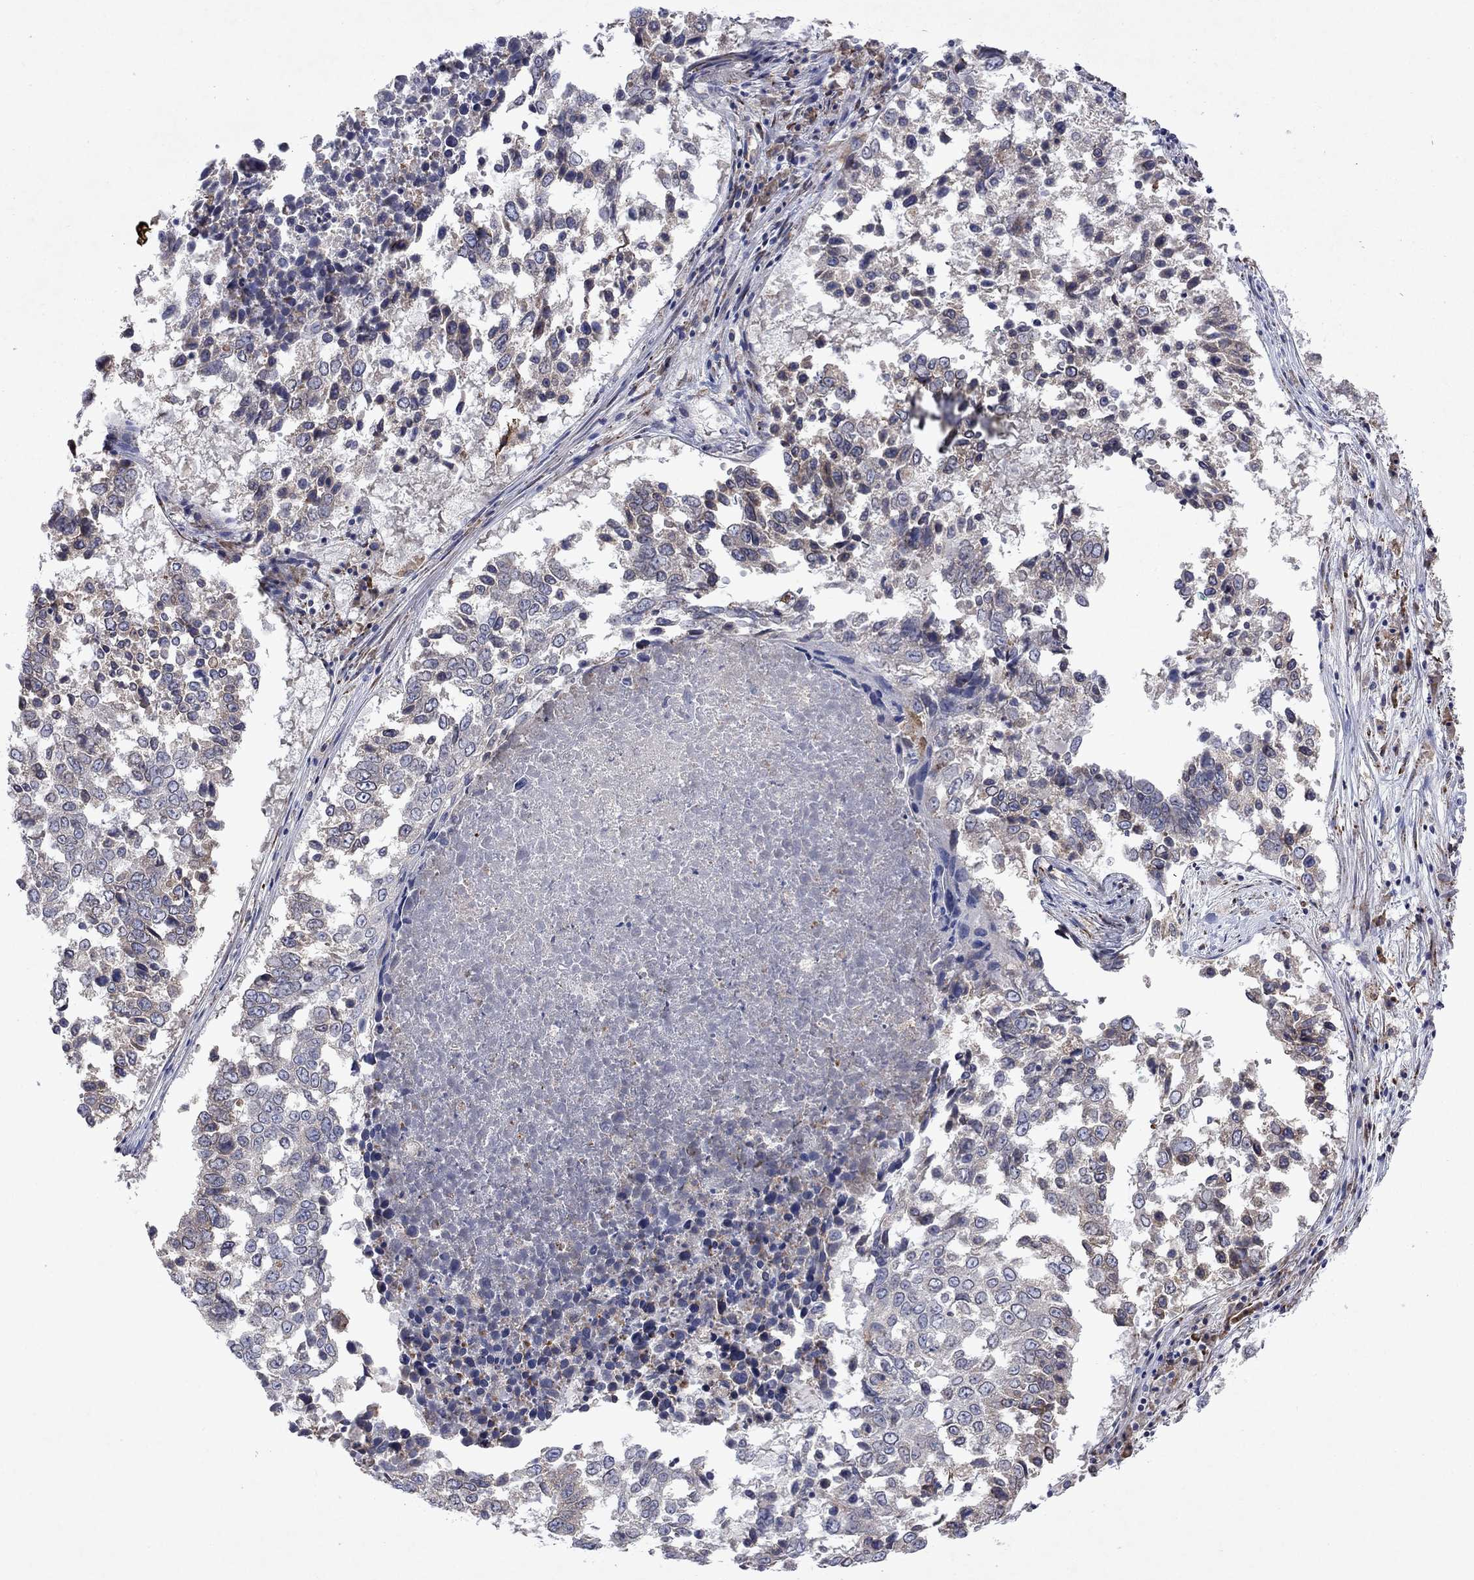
{"staining": {"intensity": "weak", "quantity": "<25%", "location": "cytoplasmic/membranous"}, "tissue": "lung cancer", "cell_type": "Tumor cells", "image_type": "cancer", "snomed": [{"axis": "morphology", "description": "Squamous cell carcinoma, NOS"}, {"axis": "topography", "description": "Lung"}], "caption": "An image of human lung cancer (squamous cell carcinoma) is negative for staining in tumor cells.", "gene": "TMEM97", "patient": {"sex": "male", "age": 82}}